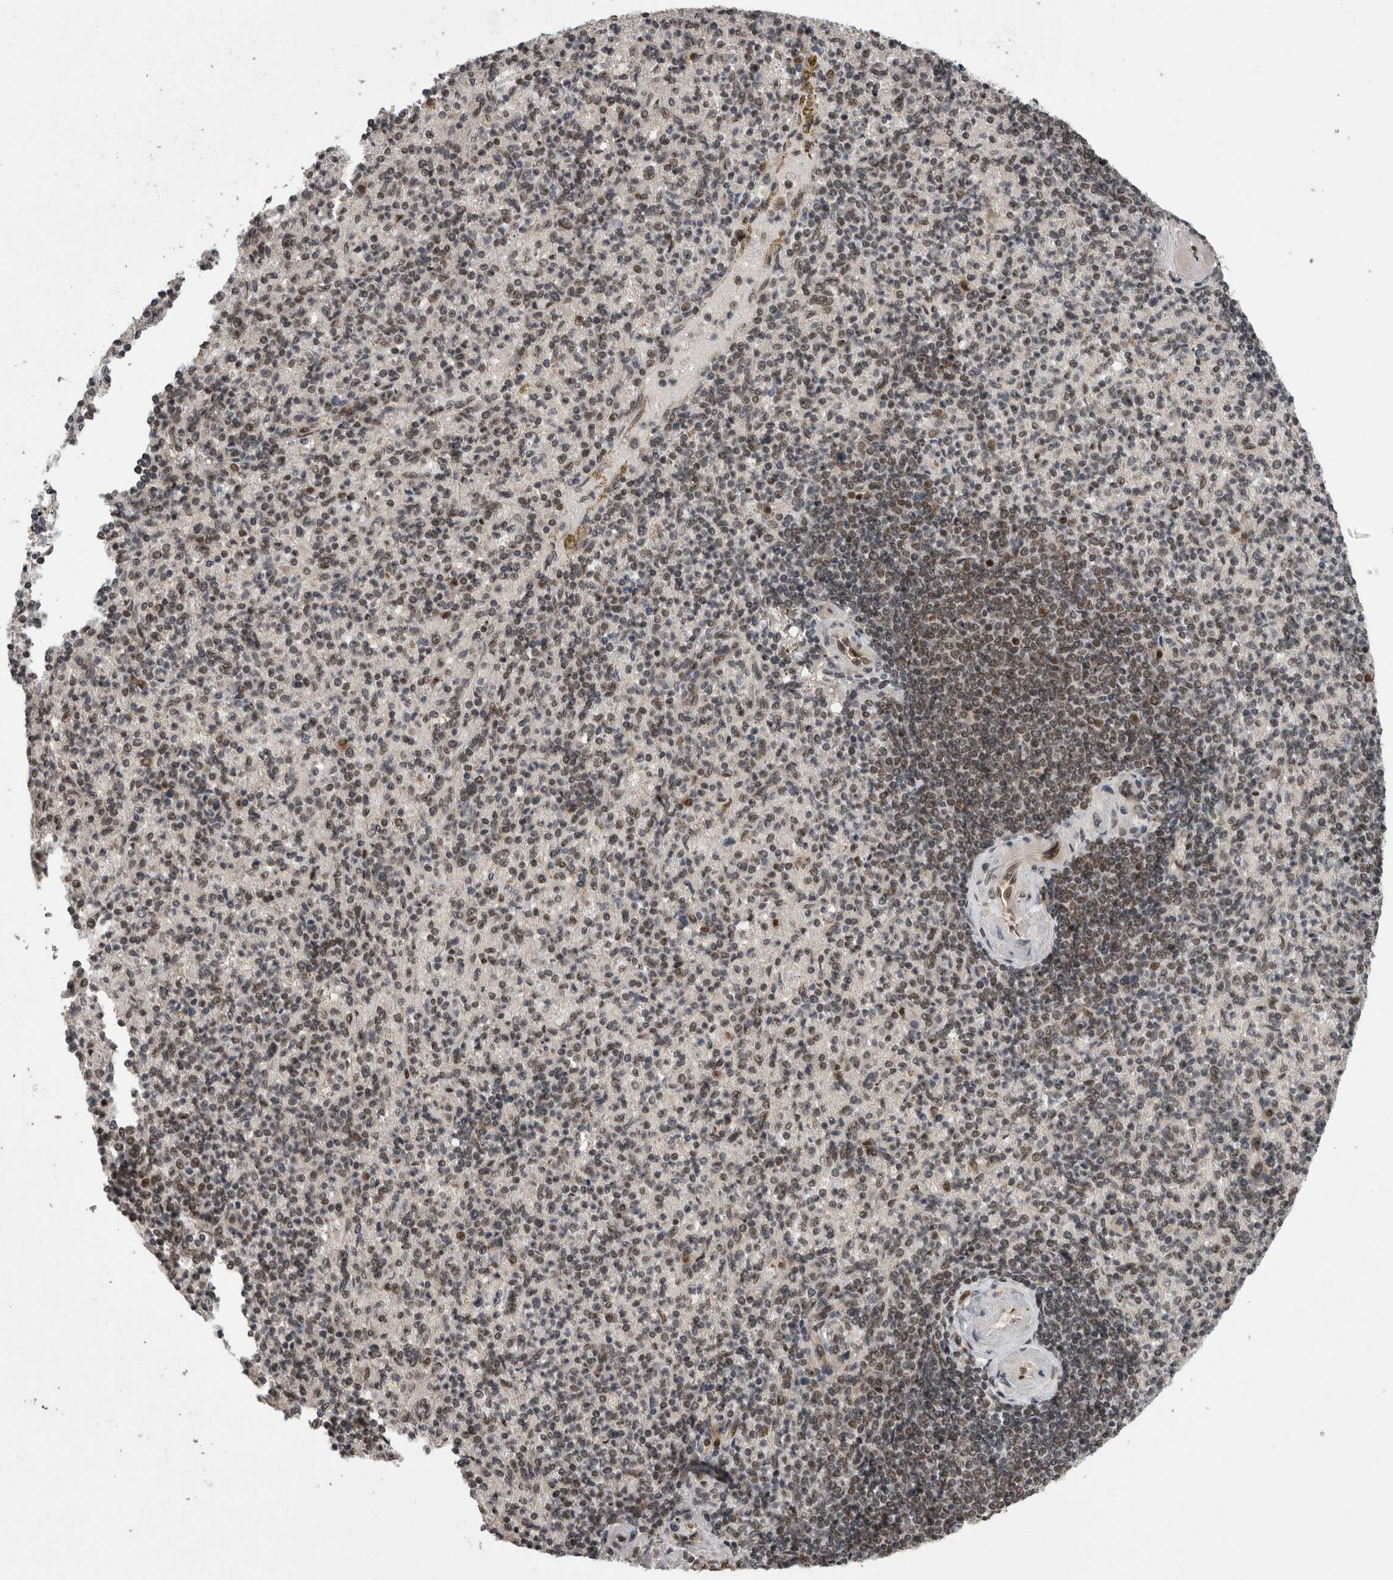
{"staining": {"intensity": "moderate", "quantity": "25%-75%", "location": "nuclear"}, "tissue": "spleen", "cell_type": "Cells in red pulp", "image_type": "normal", "snomed": [{"axis": "morphology", "description": "Normal tissue, NOS"}, {"axis": "topography", "description": "Spleen"}], "caption": "IHC micrograph of unremarkable human spleen stained for a protein (brown), which shows medium levels of moderate nuclear staining in approximately 25%-75% of cells in red pulp.", "gene": "CPSF2", "patient": {"sex": "female", "age": 74}}